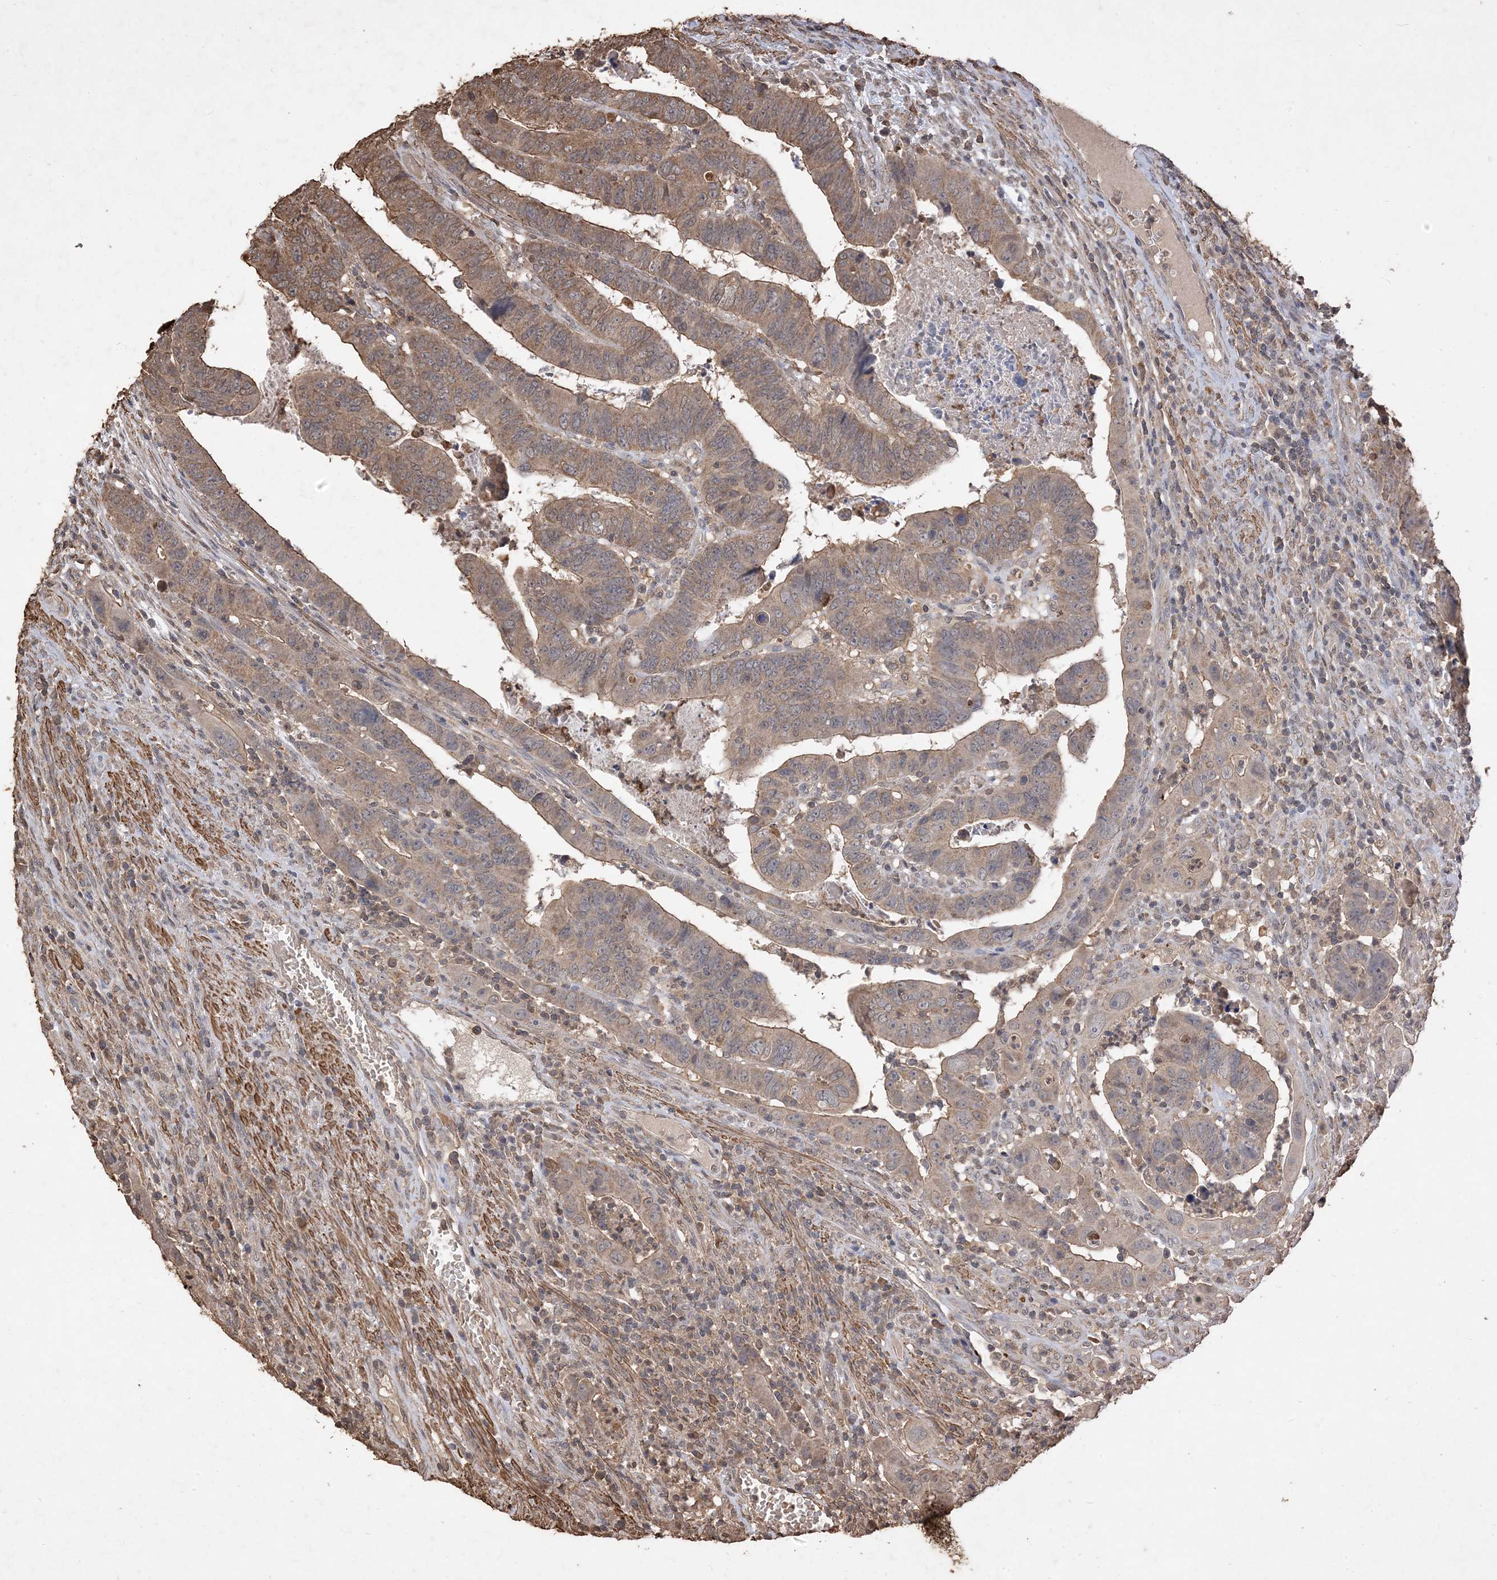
{"staining": {"intensity": "moderate", "quantity": ">75%", "location": "cytoplasmic/membranous"}, "tissue": "colorectal cancer", "cell_type": "Tumor cells", "image_type": "cancer", "snomed": [{"axis": "morphology", "description": "Normal tissue, NOS"}, {"axis": "morphology", "description": "Adenocarcinoma, NOS"}, {"axis": "topography", "description": "Rectum"}], "caption": "Moderate cytoplasmic/membranous expression is seen in approximately >75% of tumor cells in adenocarcinoma (colorectal). The protein is stained brown, and the nuclei are stained in blue (DAB IHC with brightfield microscopy, high magnification).", "gene": "HPS4", "patient": {"sex": "female", "age": 65}}